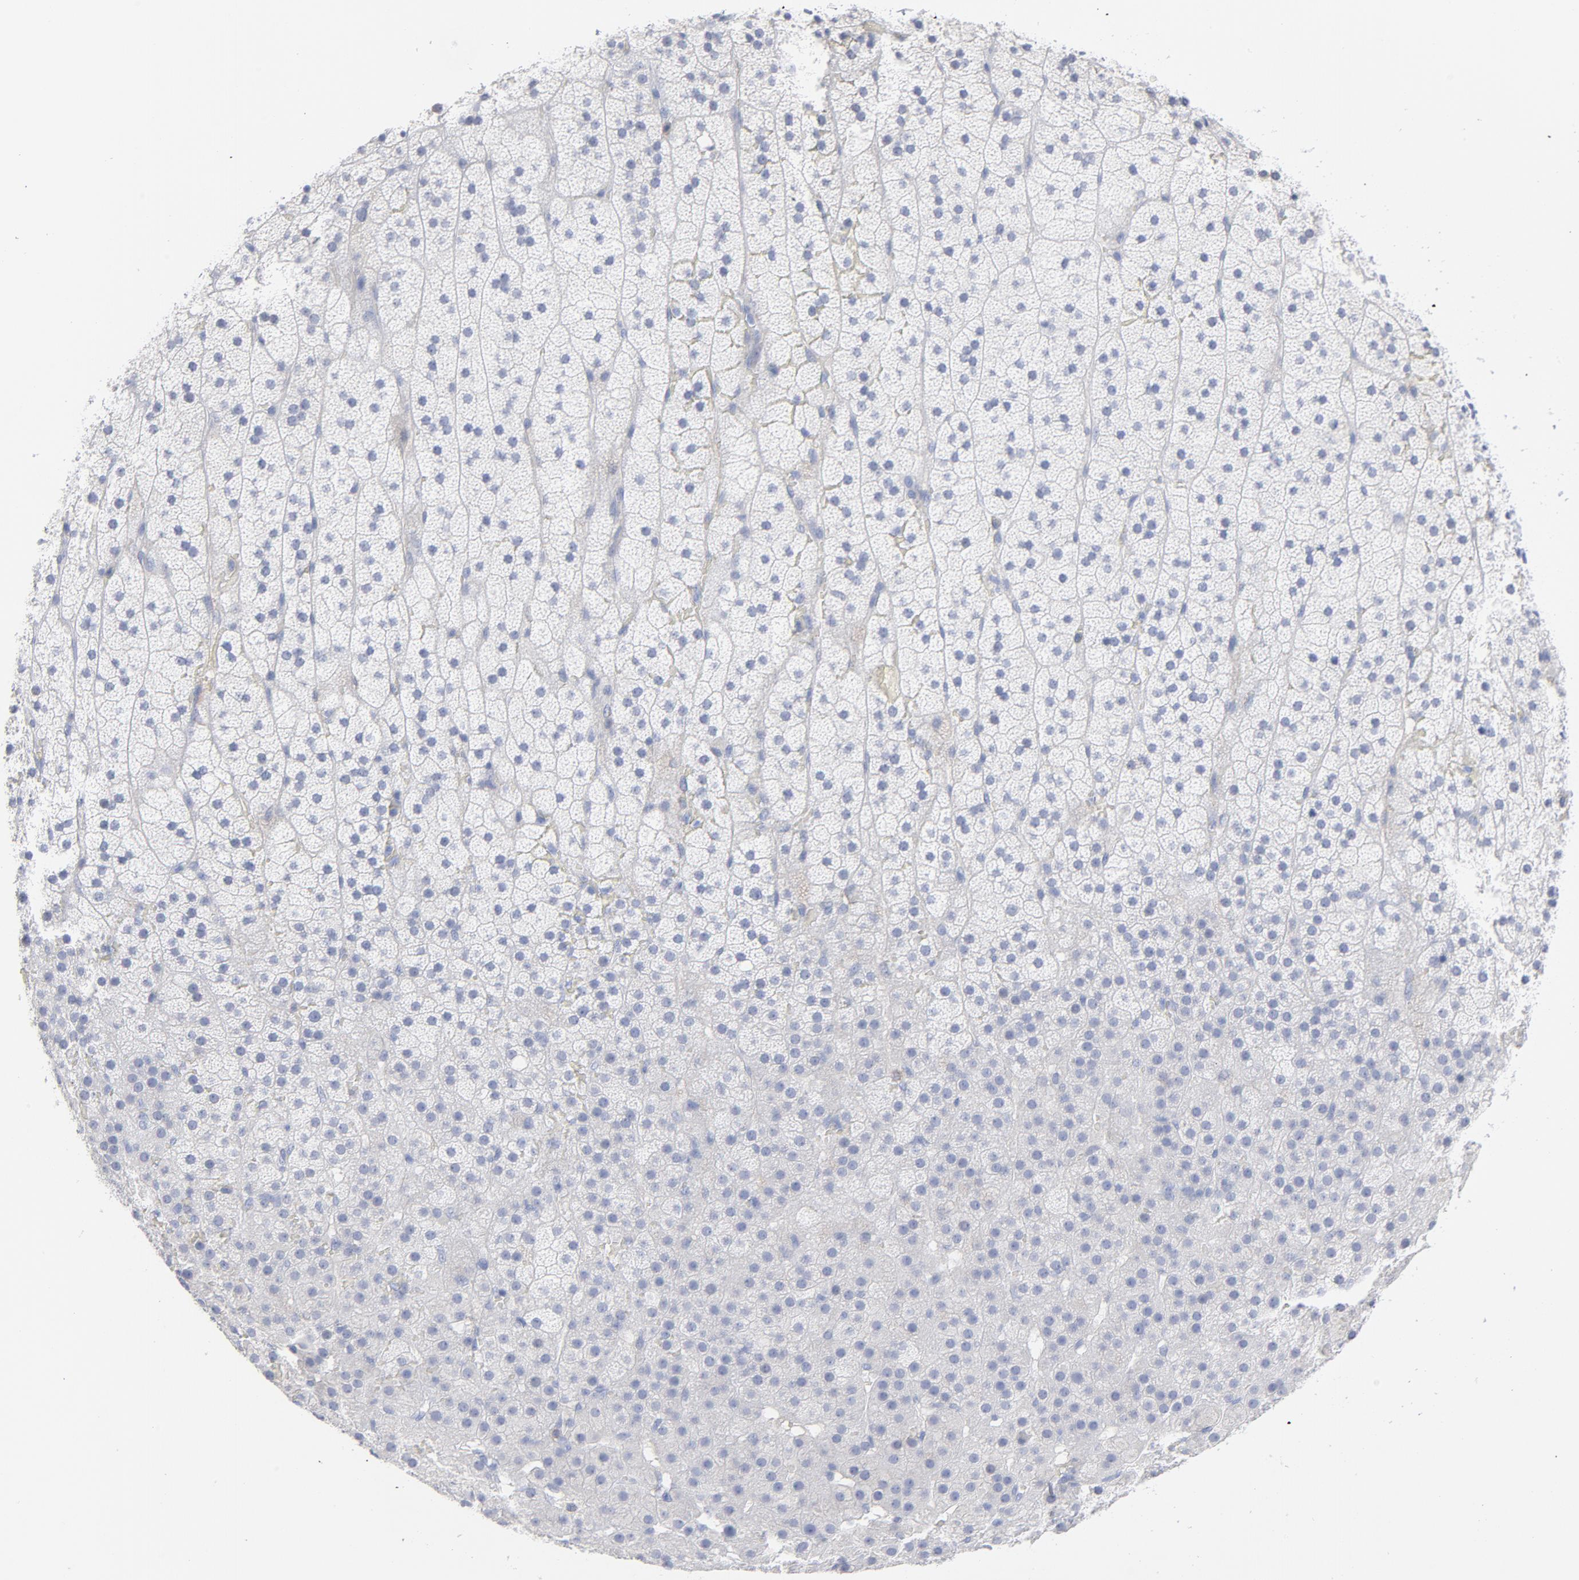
{"staining": {"intensity": "negative", "quantity": "none", "location": "none"}, "tissue": "adrenal gland", "cell_type": "Glandular cells", "image_type": "normal", "snomed": [{"axis": "morphology", "description": "Normal tissue, NOS"}, {"axis": "topography", "description": "Adrenal gland"}], "caption": "This is an immunohistochemistry (IHC) photomicrograph of benign human adrenal gland. There is no staining in glandular cells.", "gene": "P2RY8", "patient": {"sex": "male", "age": 35}}